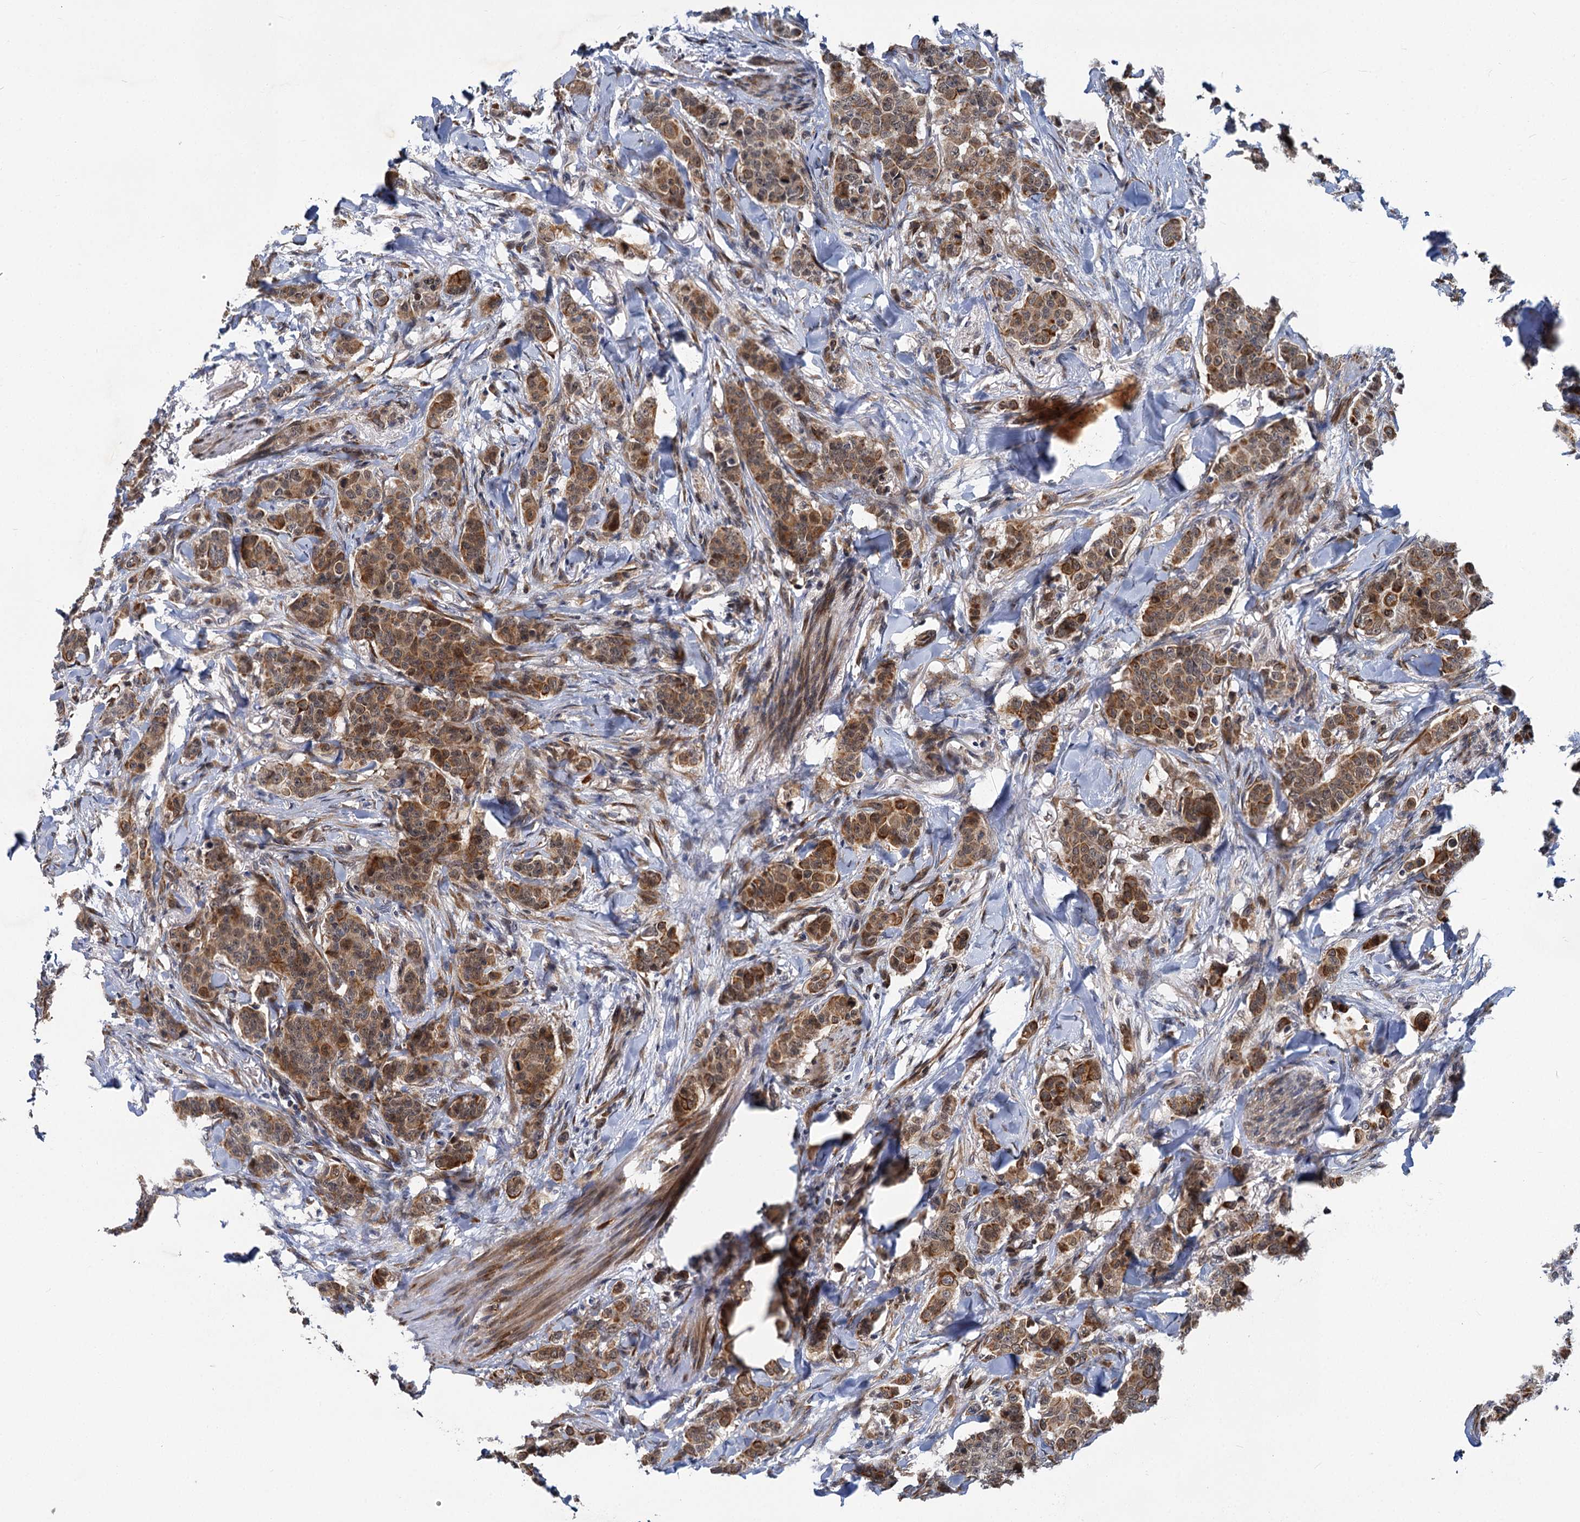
{"staining": {"intensity": "strong", "quantity": ">75%", "location": "cytoplasmic/membranous"}, "tissue": "breast cancer", "cell_type": "Tumor cells", "image_type": "cancer", "snomed": [{"axis": "morphology", "description": "Duct carcinoma"}, {"axis": "topography", "description": "Breast"}], "caption": "Immunohistochemical staining of invasive ductal carcinoma (breast) demonstrates high levels of strong cytoplasmic/membranous staining in about >75% of tumor cells.", "gene": "APBA2", "patient": {"sex": "female", "age": 40}}